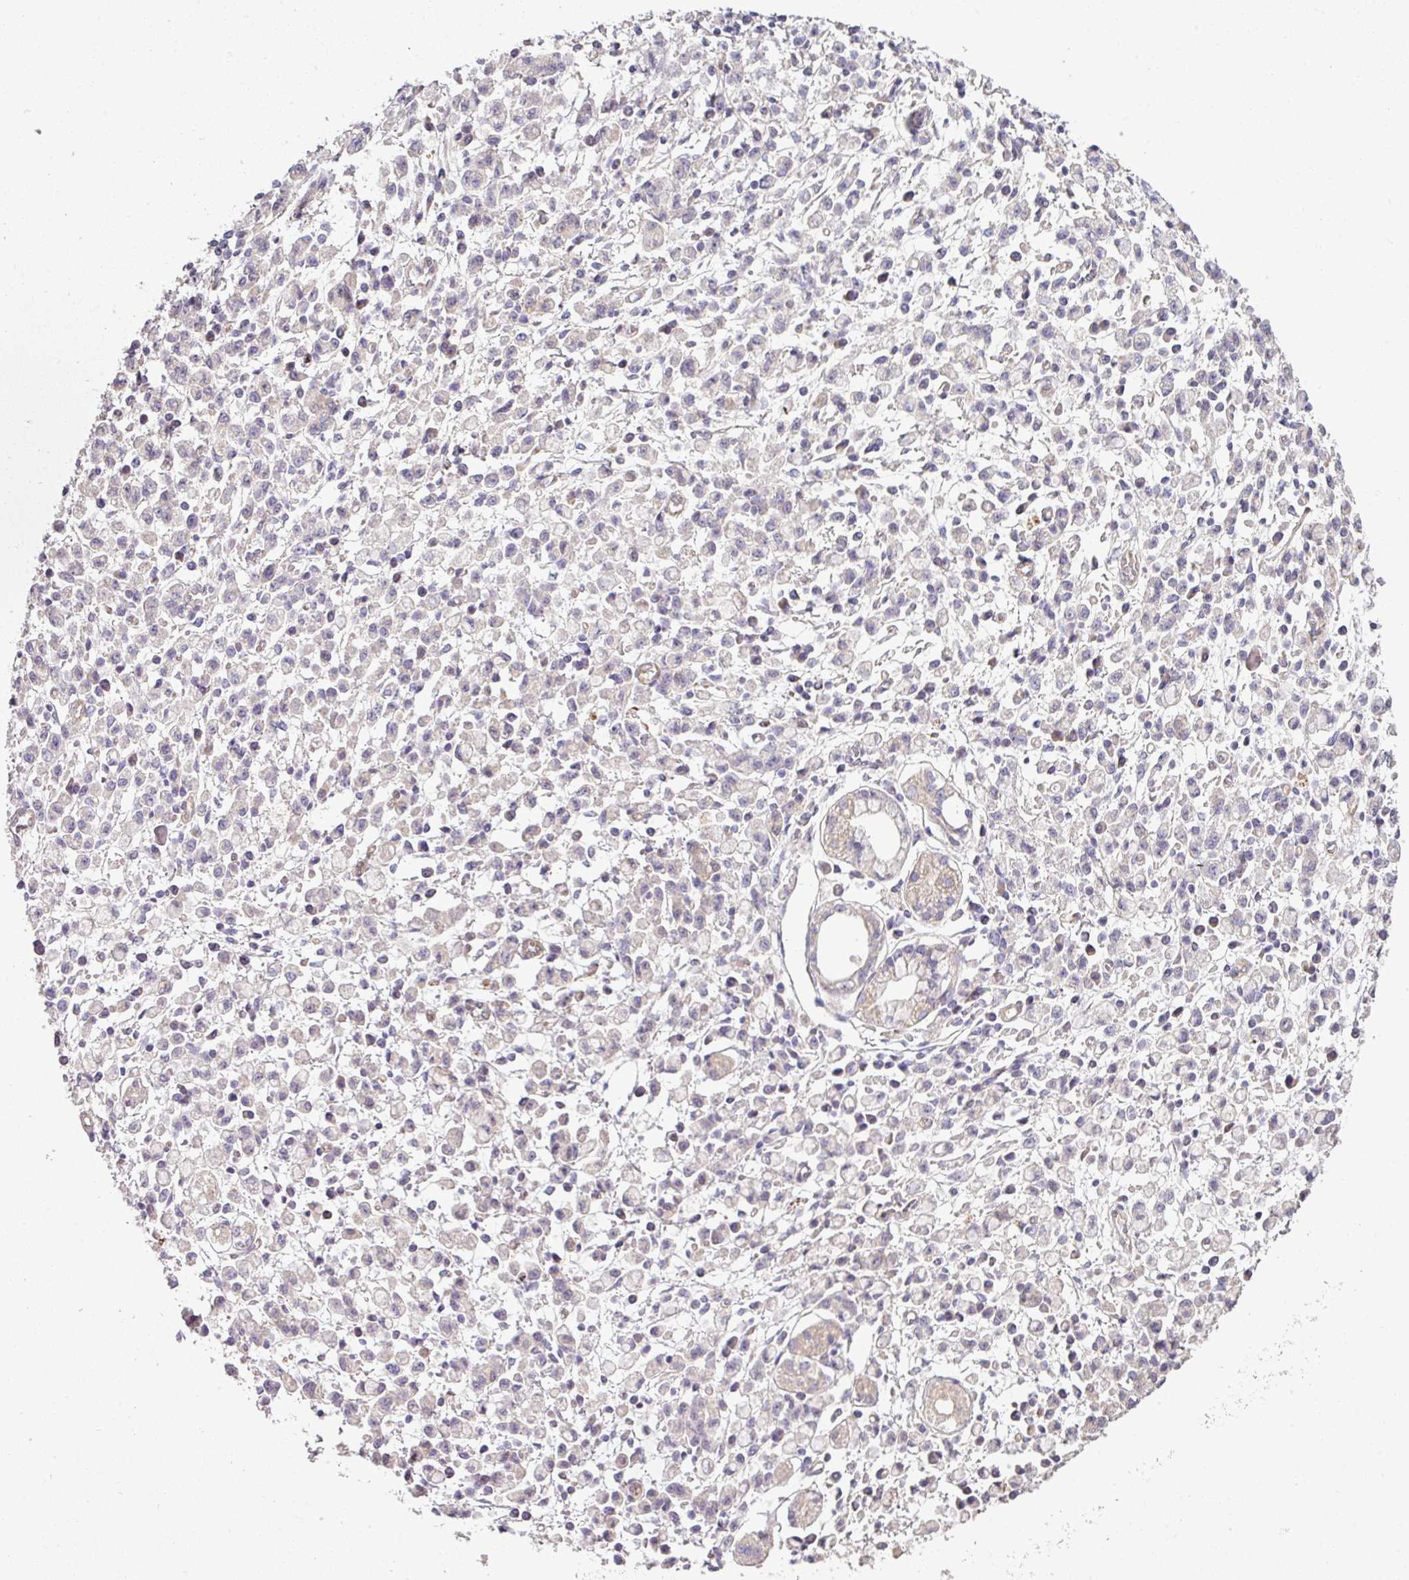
{"staining": {"intensity": "negative", "quantity": "none", "location": "none"}, "tissue": "stomach cancer", "cell_type": "Tumor cells", "image_type": "cancer", "snomed": [{"axis": "morphology", "description": "Adenocarcinoma, NOS"}, {"axis": "topography", "description": "Stomach"}], "caption": "Tumor cells show no significant protein staining in stomach cancer.", "gene": "DERPC", "patient": {"sex": "male", "age": 77}}